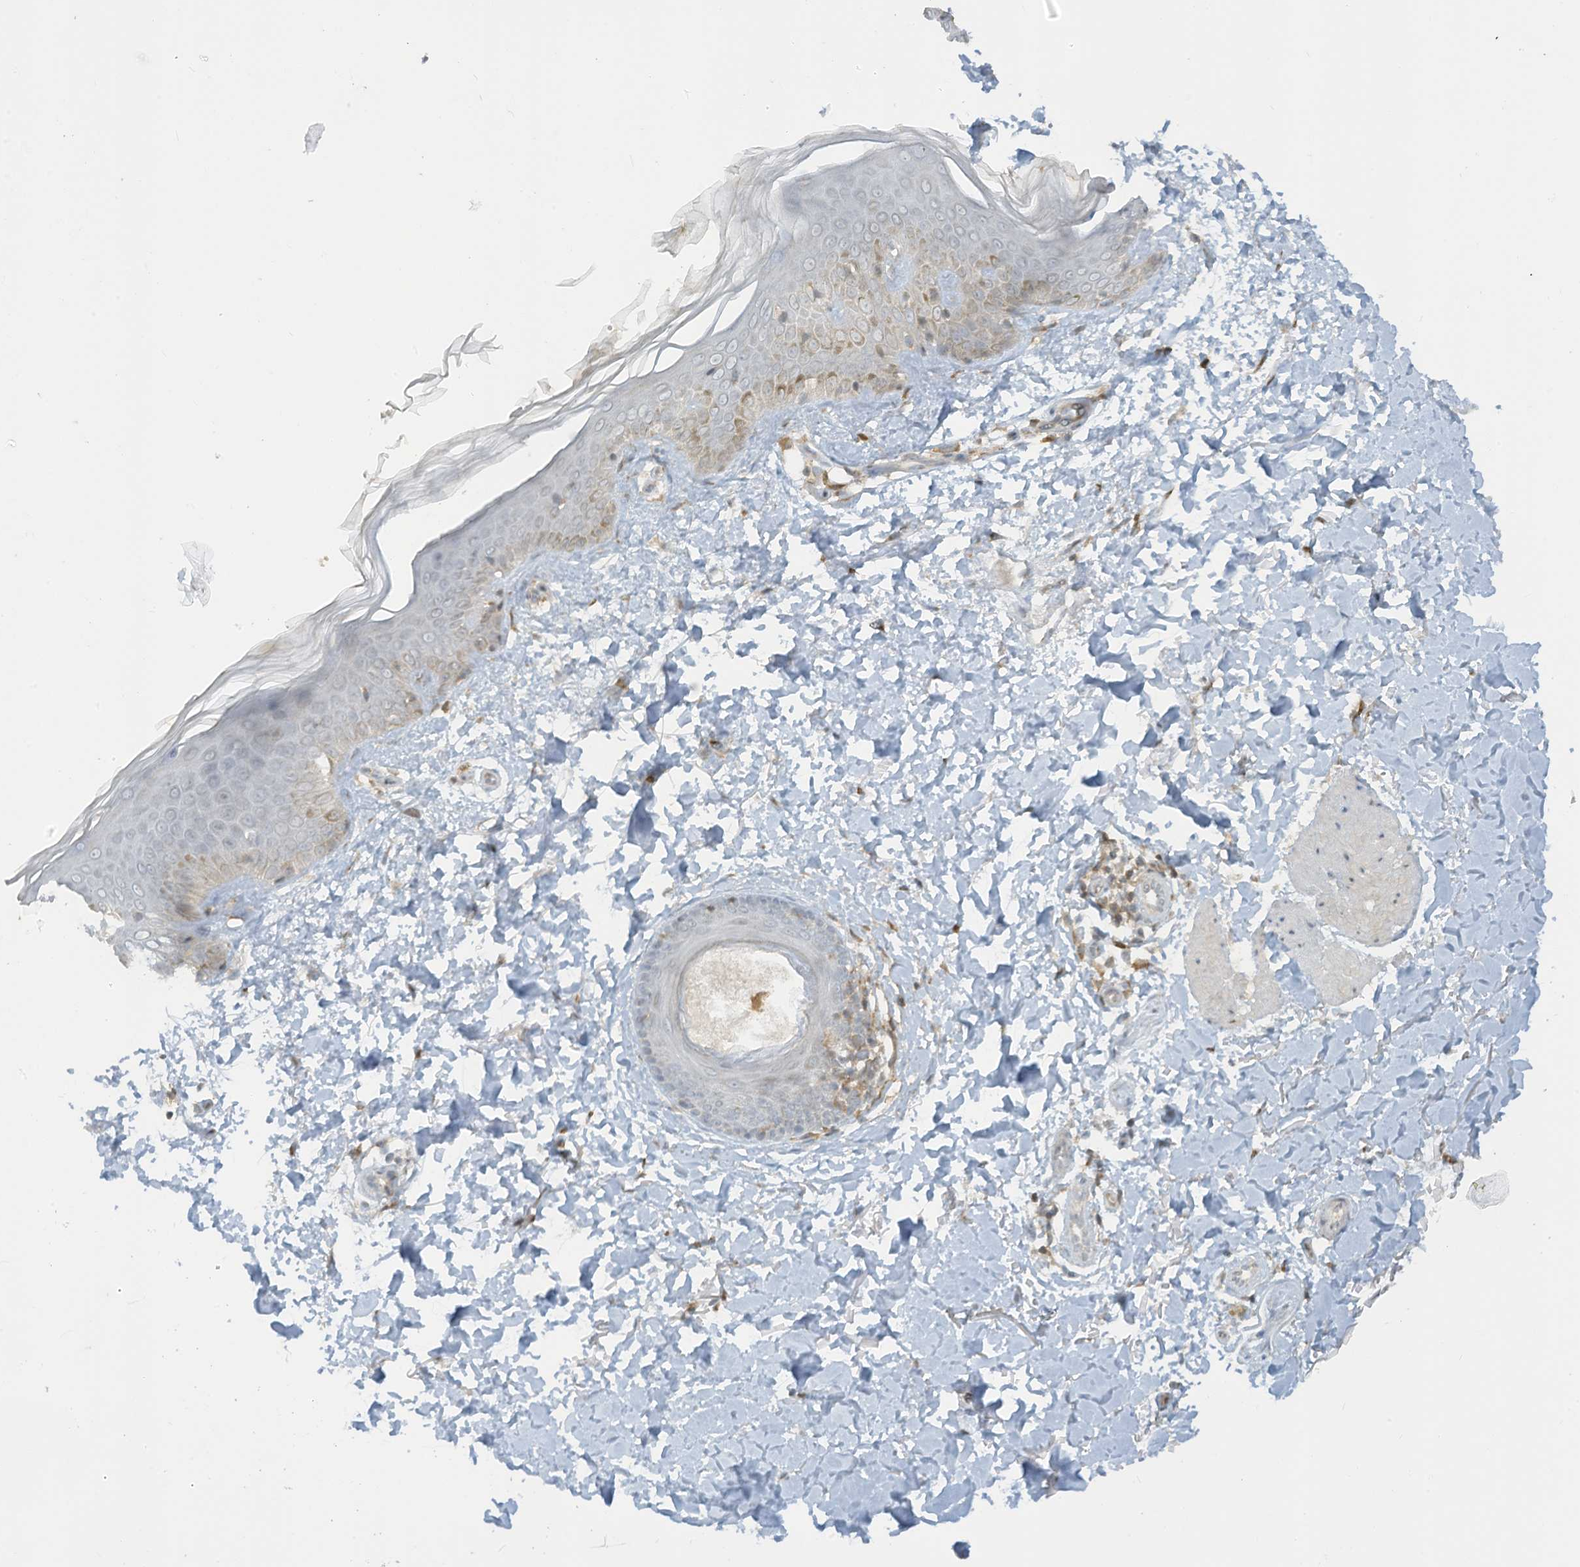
{"staining": {"intensity": "moderate", "quantity": "25%-75%", "location": "cytoplasmic/membranous"}, "tissue": "skin", "cell_type": "Fibroblasts", "image_type": "normal", "snomed": [{"axis": "morphology", "description": "Normal tissue, NOS"}, {"axis": "topography", "description": "Skin"}], "caption": "A brown stain shows moderate cytoplasmic/membranous staining of a protein in fibroblasts of normal human skin.", "gene": "PARVG", "patient": {"sex": "male", "age": 37}}